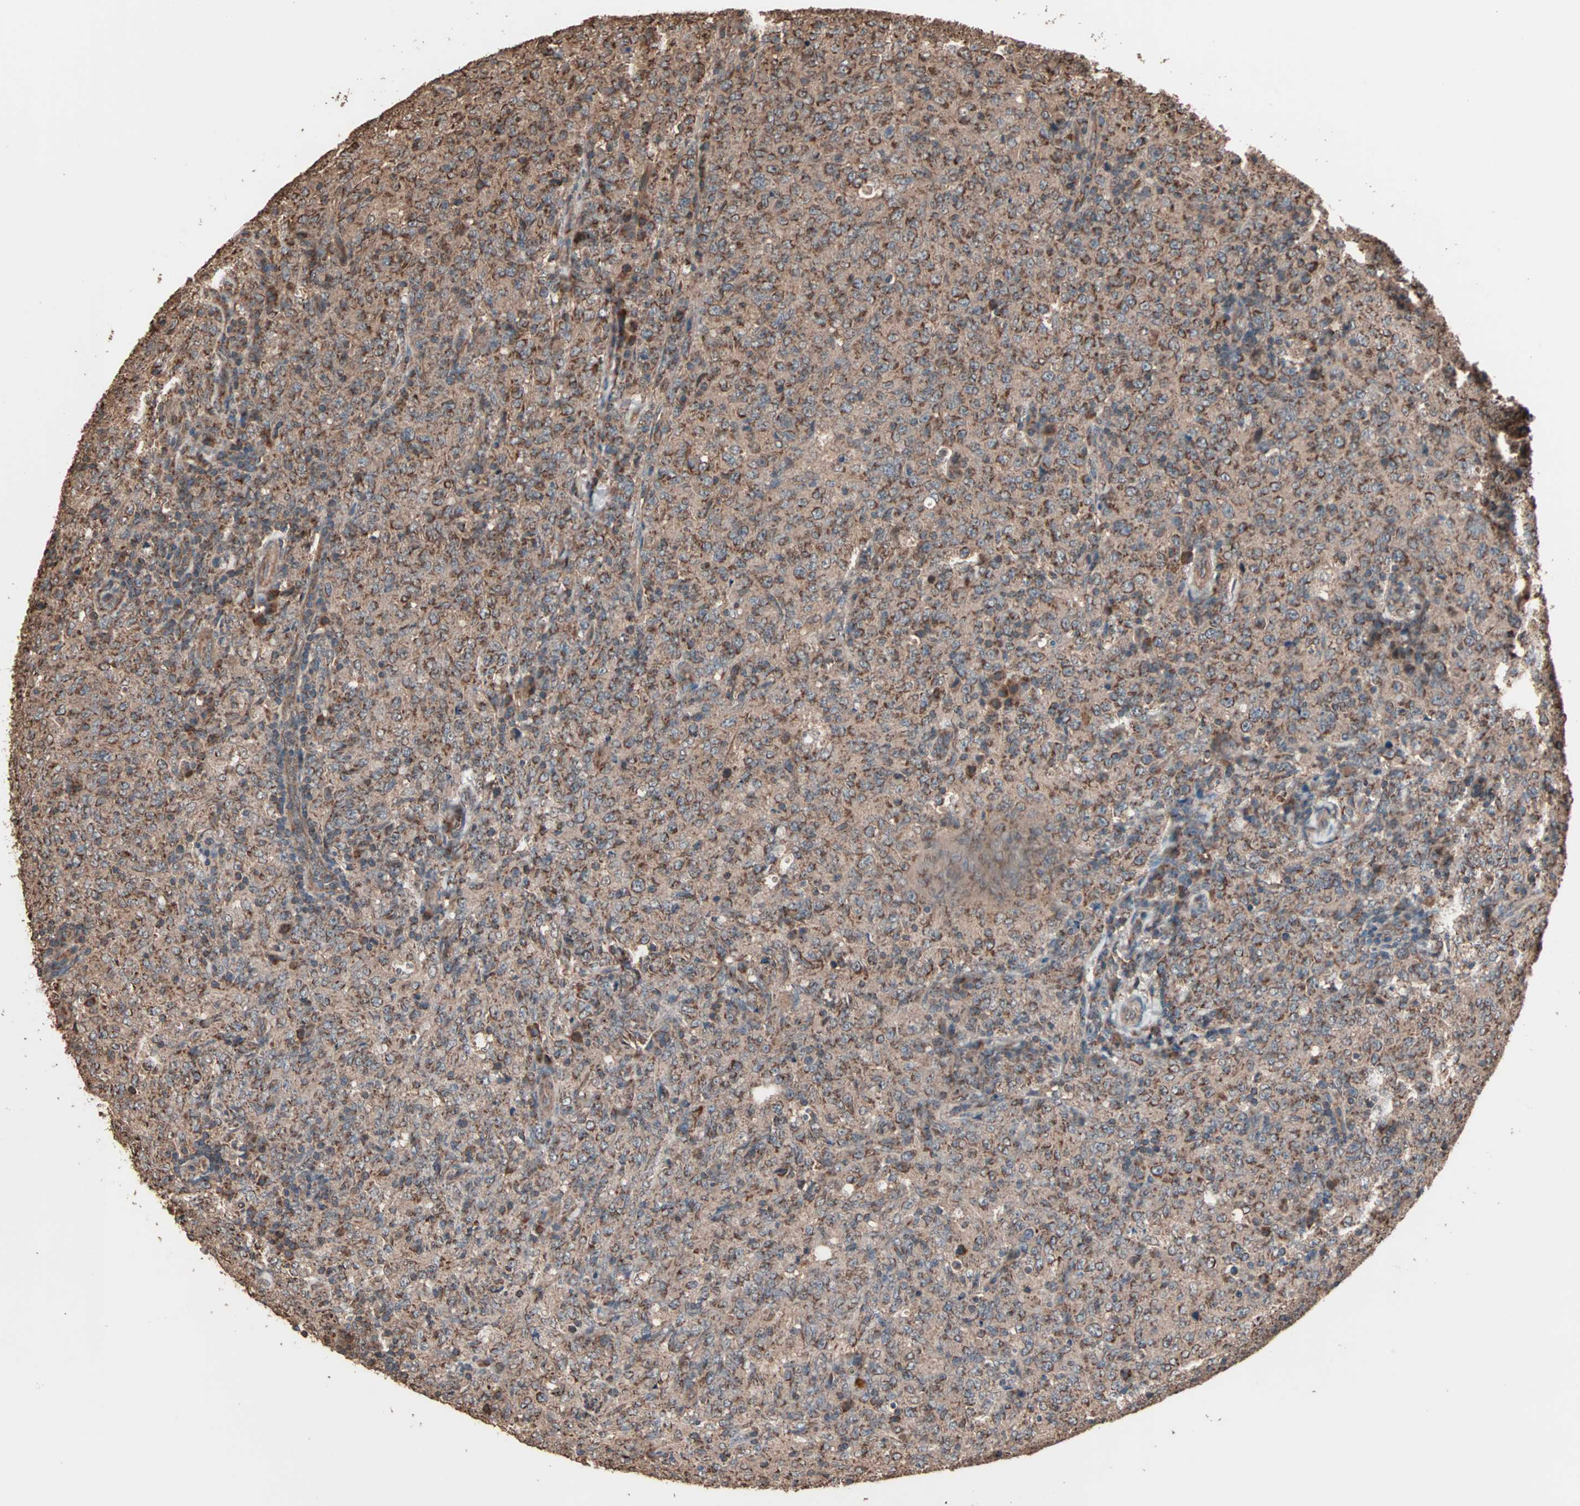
{"staining": {"intensity": "moderate", "quantity": ">75%", "location": "cytoplasmic/membranous"}, "tissue": "lymphoma", "cell_type": "Tumor cells", "image_type": "cancer", "snomed": [{"axis": "morphology", "description": "Malignant lymphoma, non-Hodgkin's type, High grade"}, {"axis": "topography", "description": "Tonsil"}], "caption": "Protein staining by immunohistochemistry (IHC) reveals moderate cytoplasmic/membranous expression in about >75% of tumor cells in lymphoma.", "gene": "MRPL2", "patient": {"sex": "female", "age": 36}}